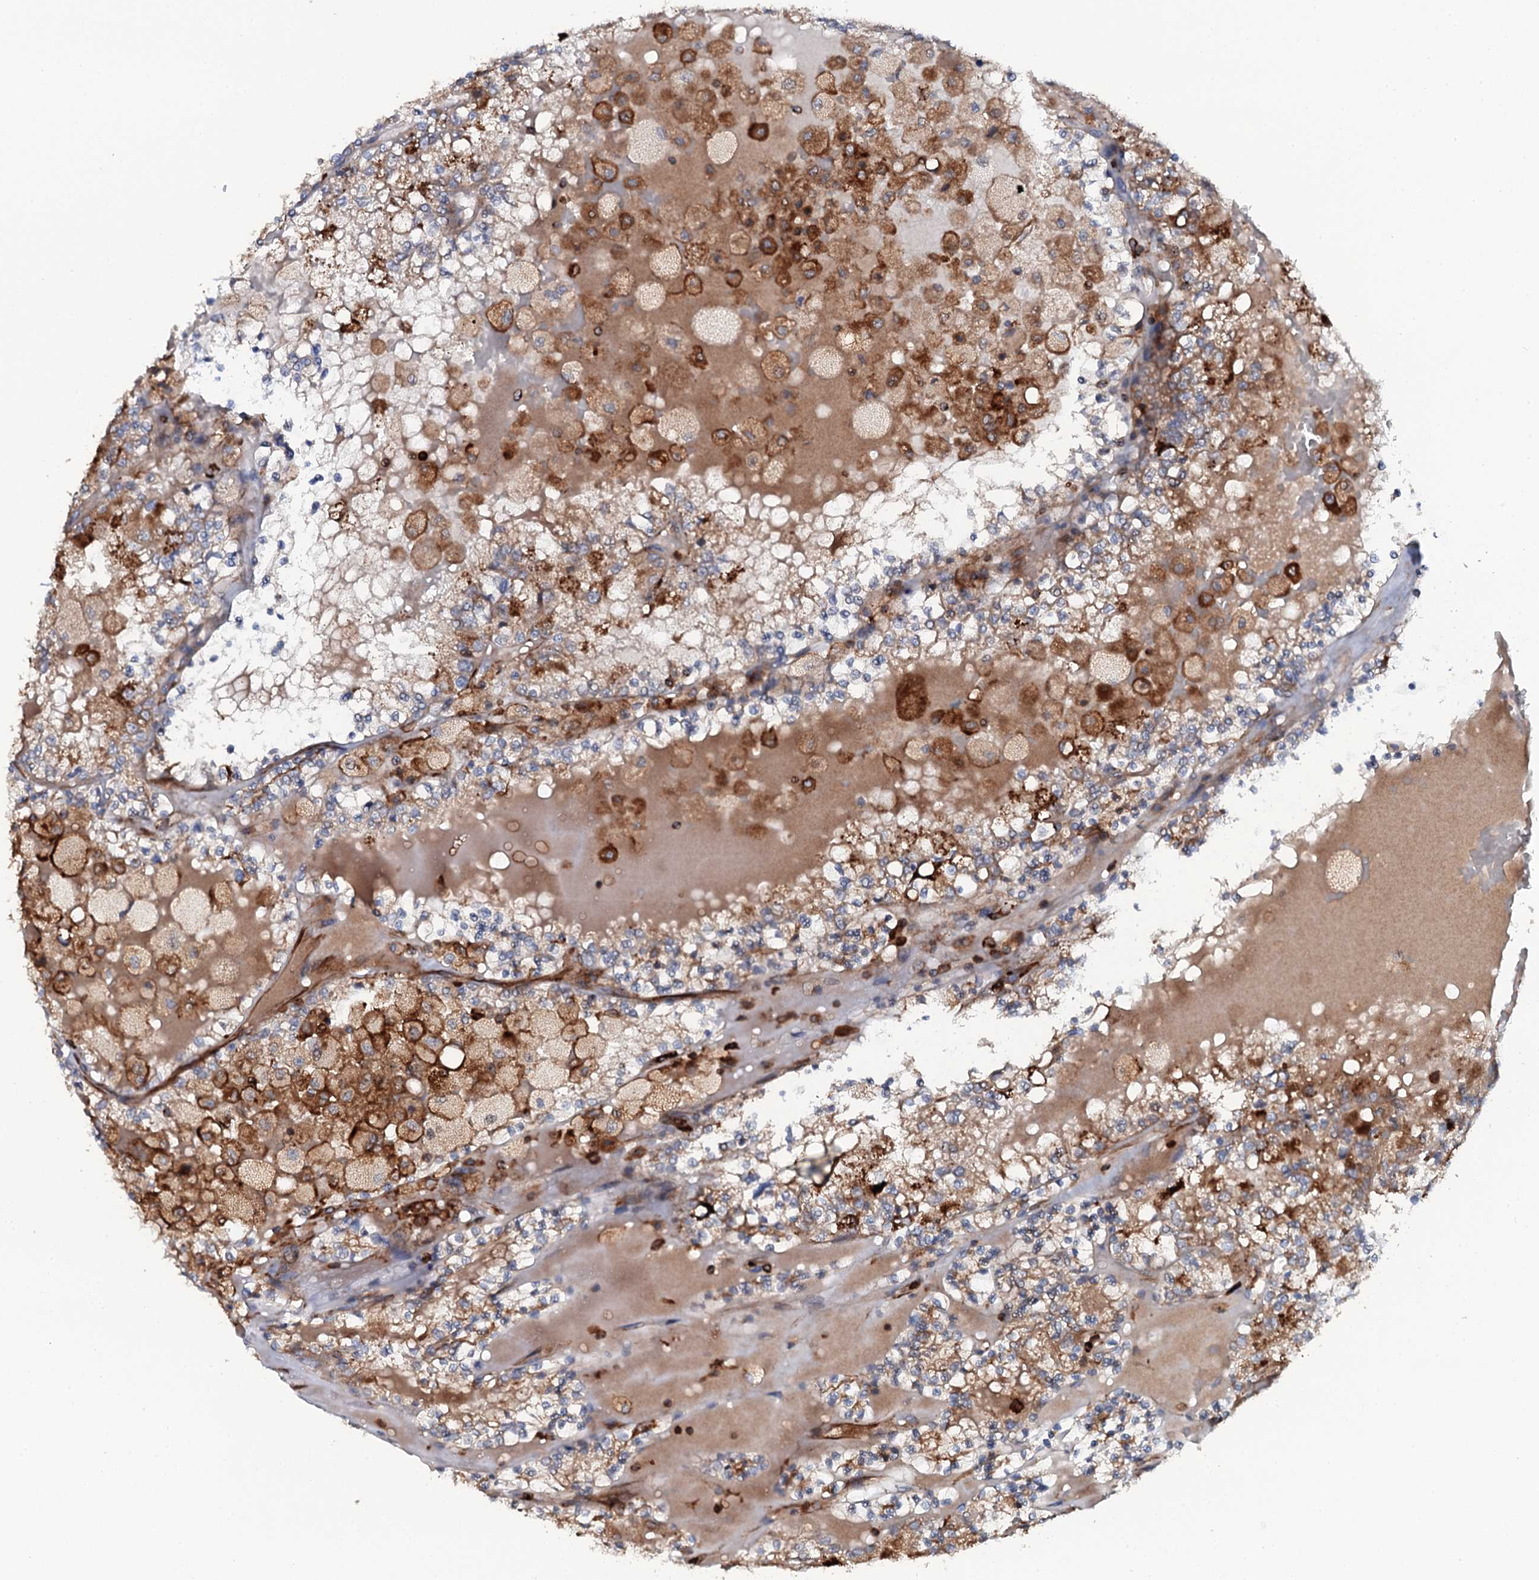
{"staining": {"intensity": "moderate", "quantity": "25%-75%", "location": "cytoplasmic/membranous"}, "tissue": "renal cancer", "cell_type": "Tumor cells", "image_type": "cancer", "snomed": [{"axis": "morphology", "description": "Adenocarcinoma, NOS"}, {"axis": "topography", "description": "Kidney"}], "caption": "This image demonstrates immunohistochemistry (IHC) staining of human renal adenocarcinoma, with medium moderate cytoplasmic/membranous staining in approximately 25%-75% of tumor cells.", "gene": "VAMP8", "patient": {"sex": "female", "age": 56}}